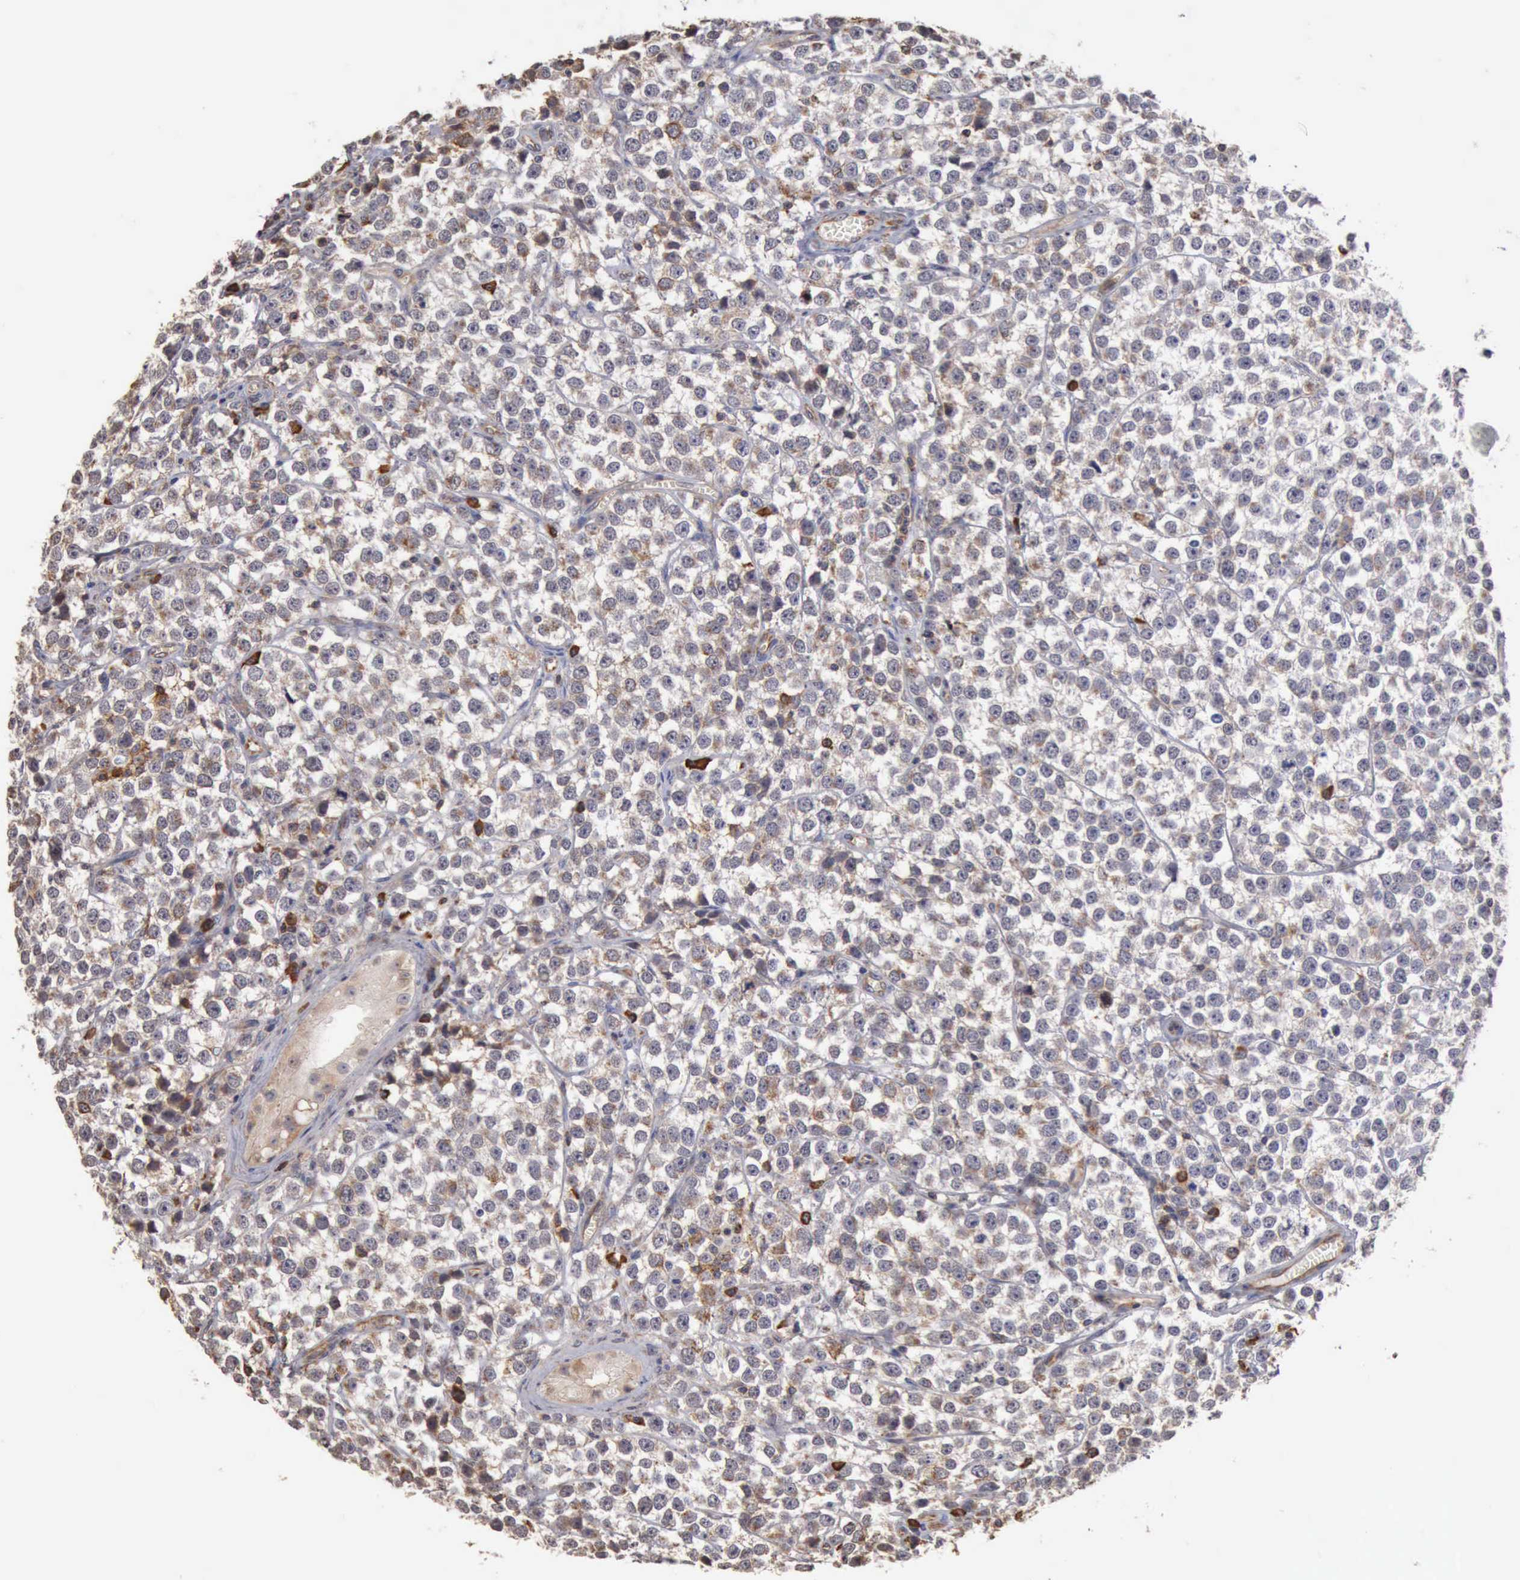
{"staining": {"intensity": "weak", "quantity": "<25%", "location": "cytoplasmic/membranous"}, "tissue": "testis cancer", "cell_type": "Tumor cells", "image_type": "cancer", "snomed": [{"axis": "morphology", "description": "Seminoma, NOS"}, {"axis": "topography", "description": "Testis"}], "caption": "The image demonstrates no staining of tumor cells in testis cancer (seminoma). (DAB (3,3'-diaminobenzidine) immunohistochemistry with hematoxylin counter stain).", "gene": "GPR101", "patient": {"sex": "male", "age": 25}}